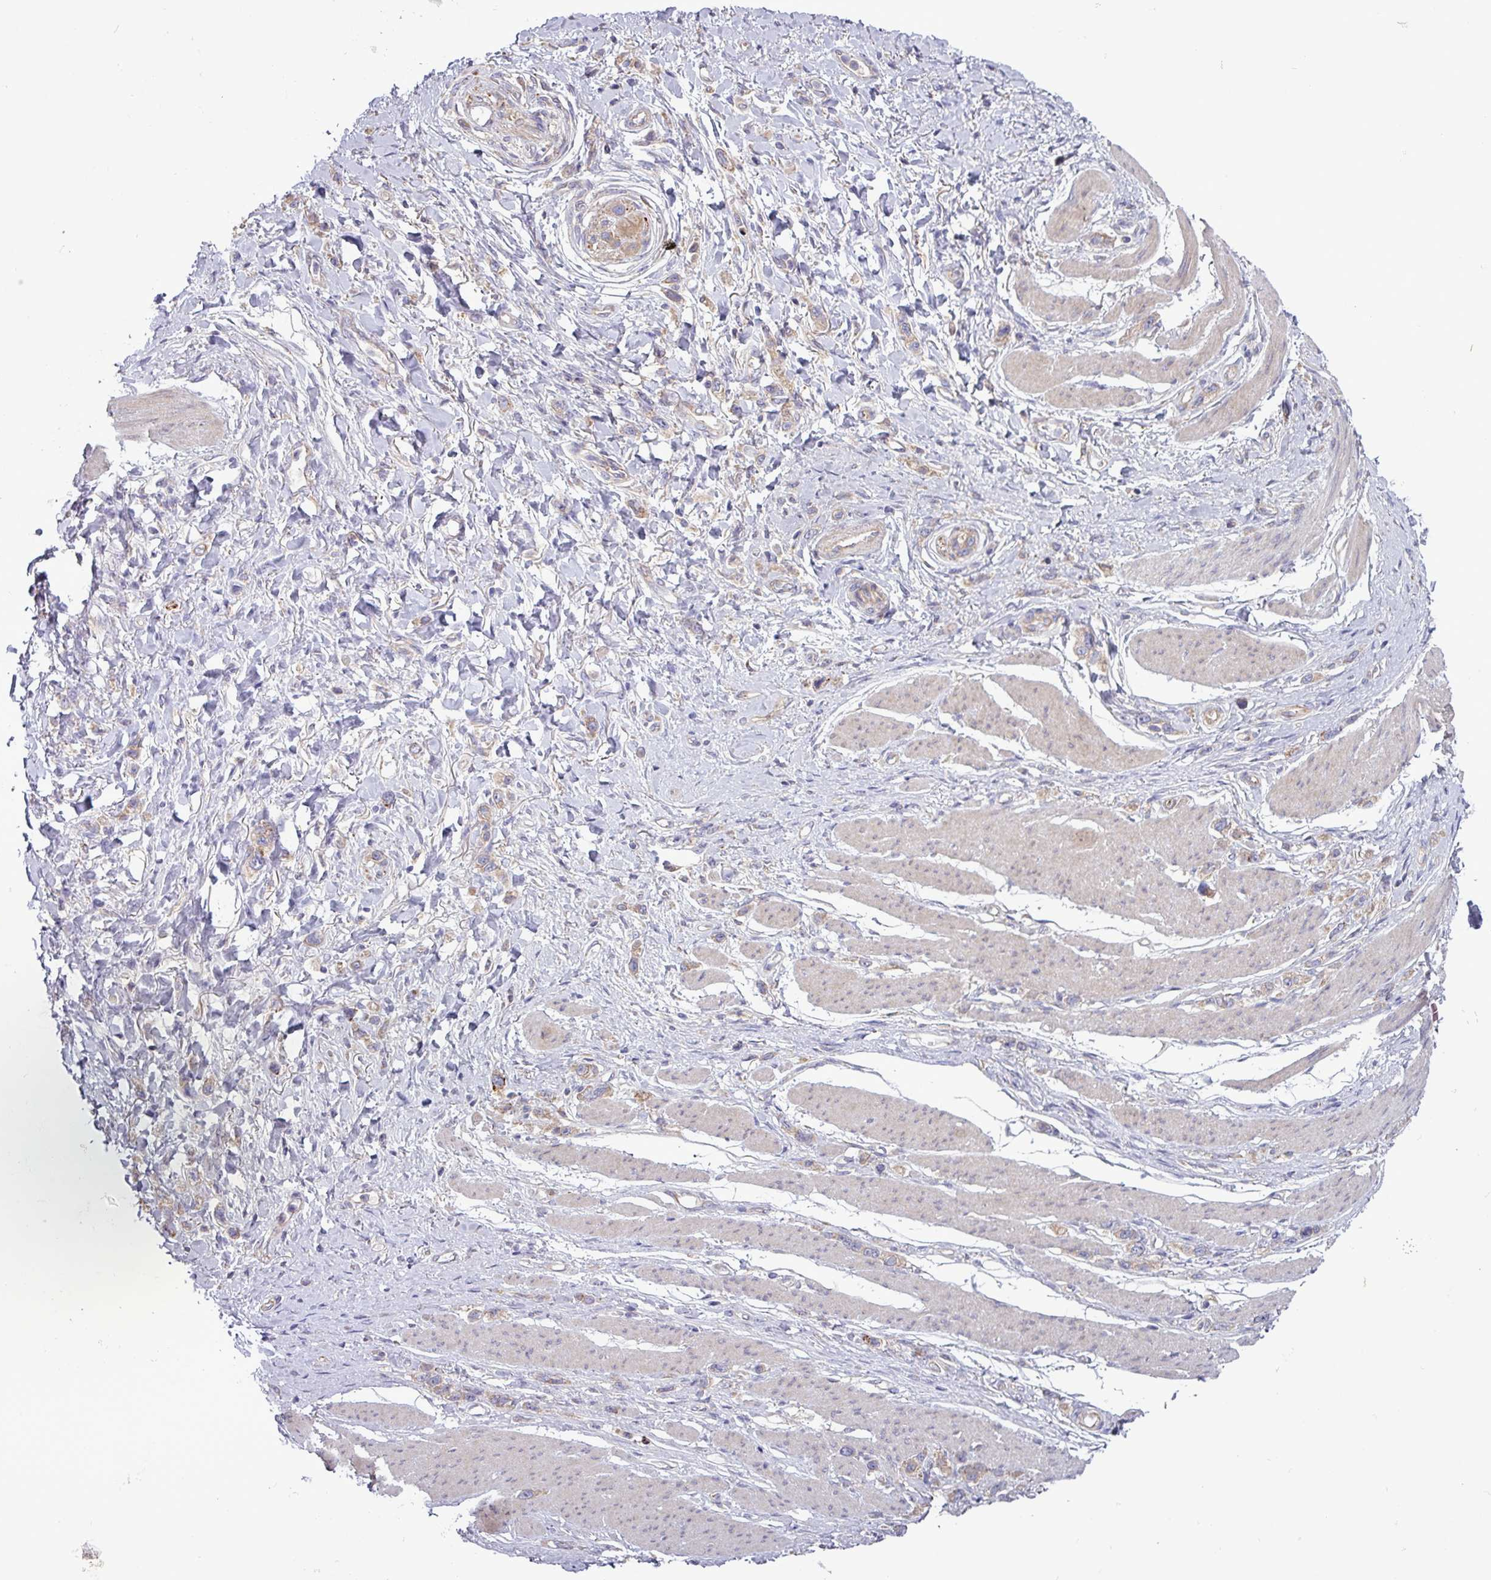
{"staining": {"intensity": "weak", "quantity": "<25%", "location": "cytoplasmic/membranous"}, "tissue": "stomach cancer", "cell_type": "Tumor cells", "image_type": "cancer", "snomed": [{"axis": "morphology", "description": "Adenocarcinoma, NOS"}, {"axis": "topography", "description": "Stomach"}], "caption": "Tumor cells are negative for protein expression in human adenocarcinoma (stomach). (DAB (3,3'-diaminobenzidine) IHC, high magnification).", "gene": "PLIN2", "patient": {"sex": "female", "age": 65}}